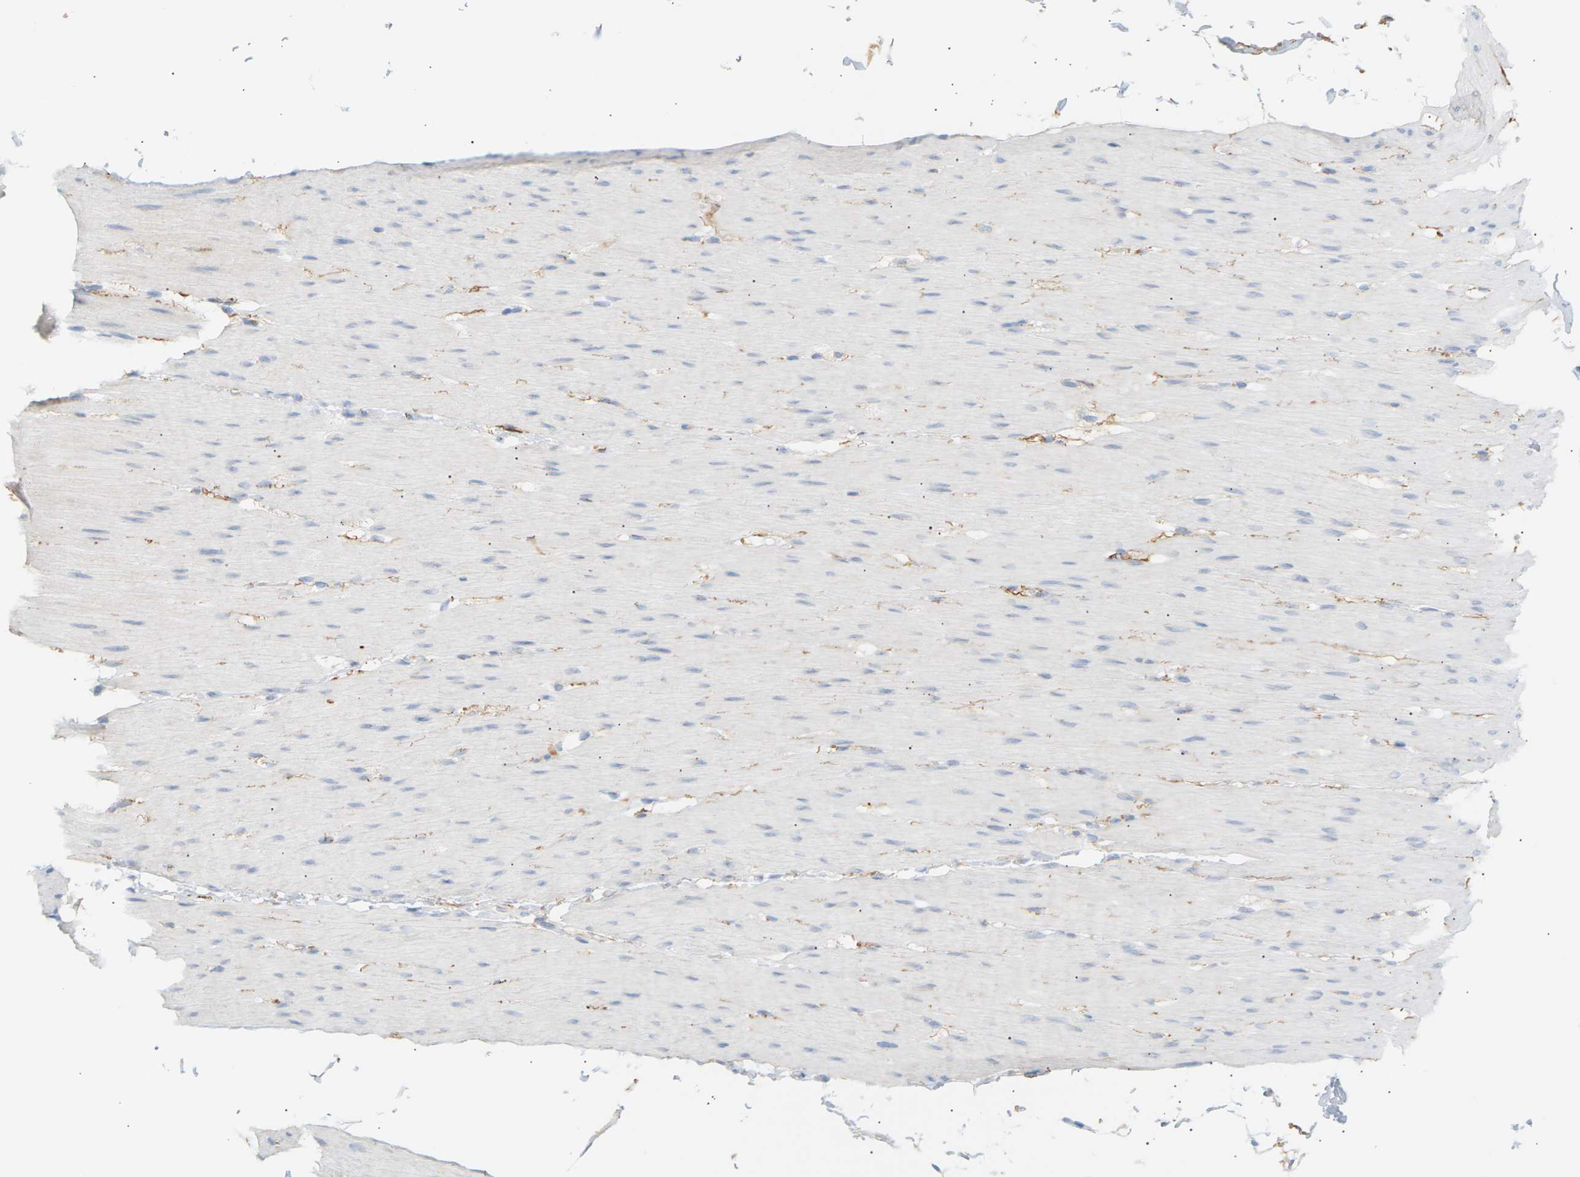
{"staining": {"intensity": "negative", "quantity": "none", "location": "none"}, "tissue": "smooth muscle", "cell_type": "Smooth muscle cells", "image_type": "normal", "snomed": [{"axis": "morphology", "description": "Normal tissue, NOS"}, {"axis": "topography", "description": "Smooth muscle"}, {"axis": "topography", "description": "Colon"}], "caption": "An image of smooth muscle stained for a protein displays no brown staining in smooth muscle cells.", "gene": "CLU", "patient": {"sex": "male", "age": 67}}